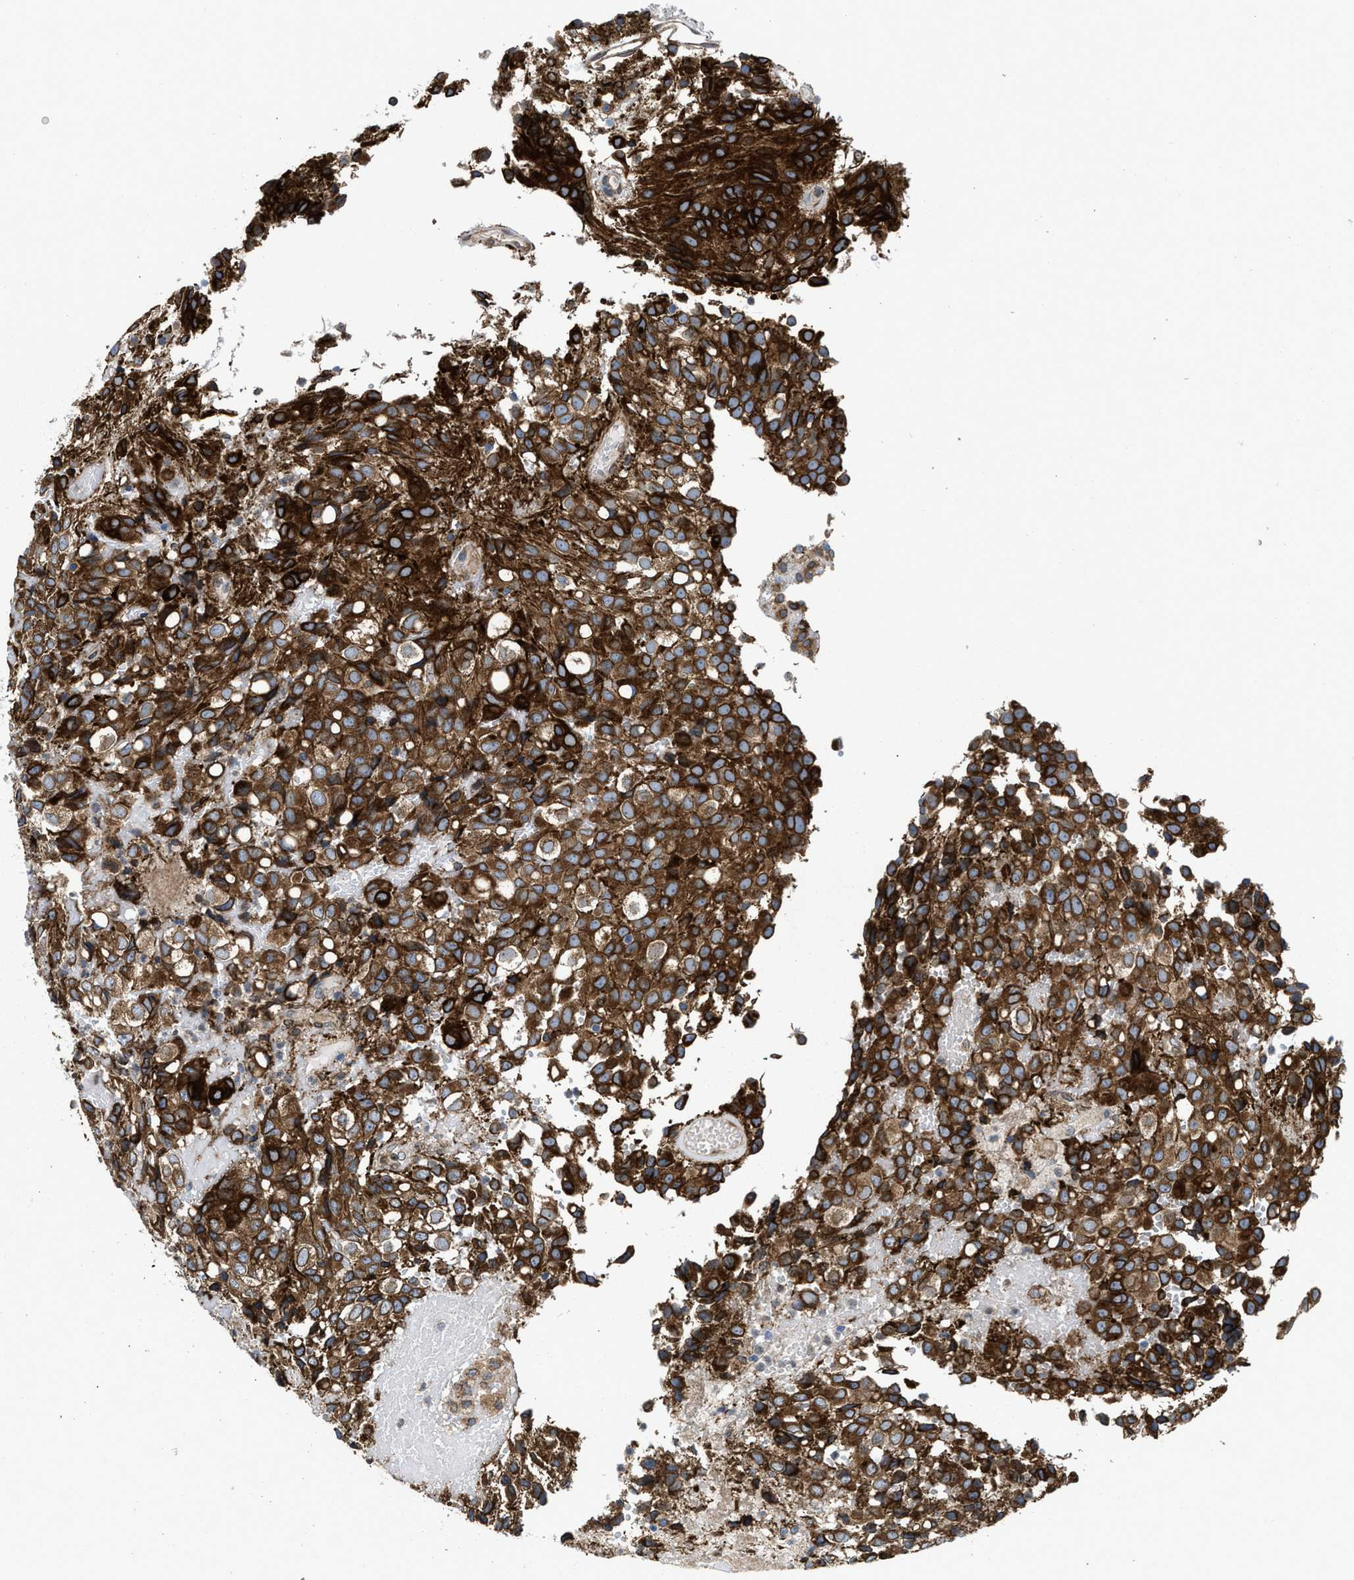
{"staining": {"intensity": "strong", "quantity": ">75%", "location": "cytoplasmic/membranous"}, "tissue": "glioma", "cell_type": "Tumor cells", "image_type": "cancer", "snomed": [{"axis": "morphology", "description": "Glioma, malignant, High grade"}, {"axis": "topography", "description": "Brain"}], "caption": "A brown stain labels strong cytoplasmic/membranous expression of a protein in human malignant glioma (high-grade) tumor cells. (brown staining indicates protein expression, while blue staining denotes nuclei).", "gene": "ERLIN2", "patient": {"sex": "male", "age": 32}}